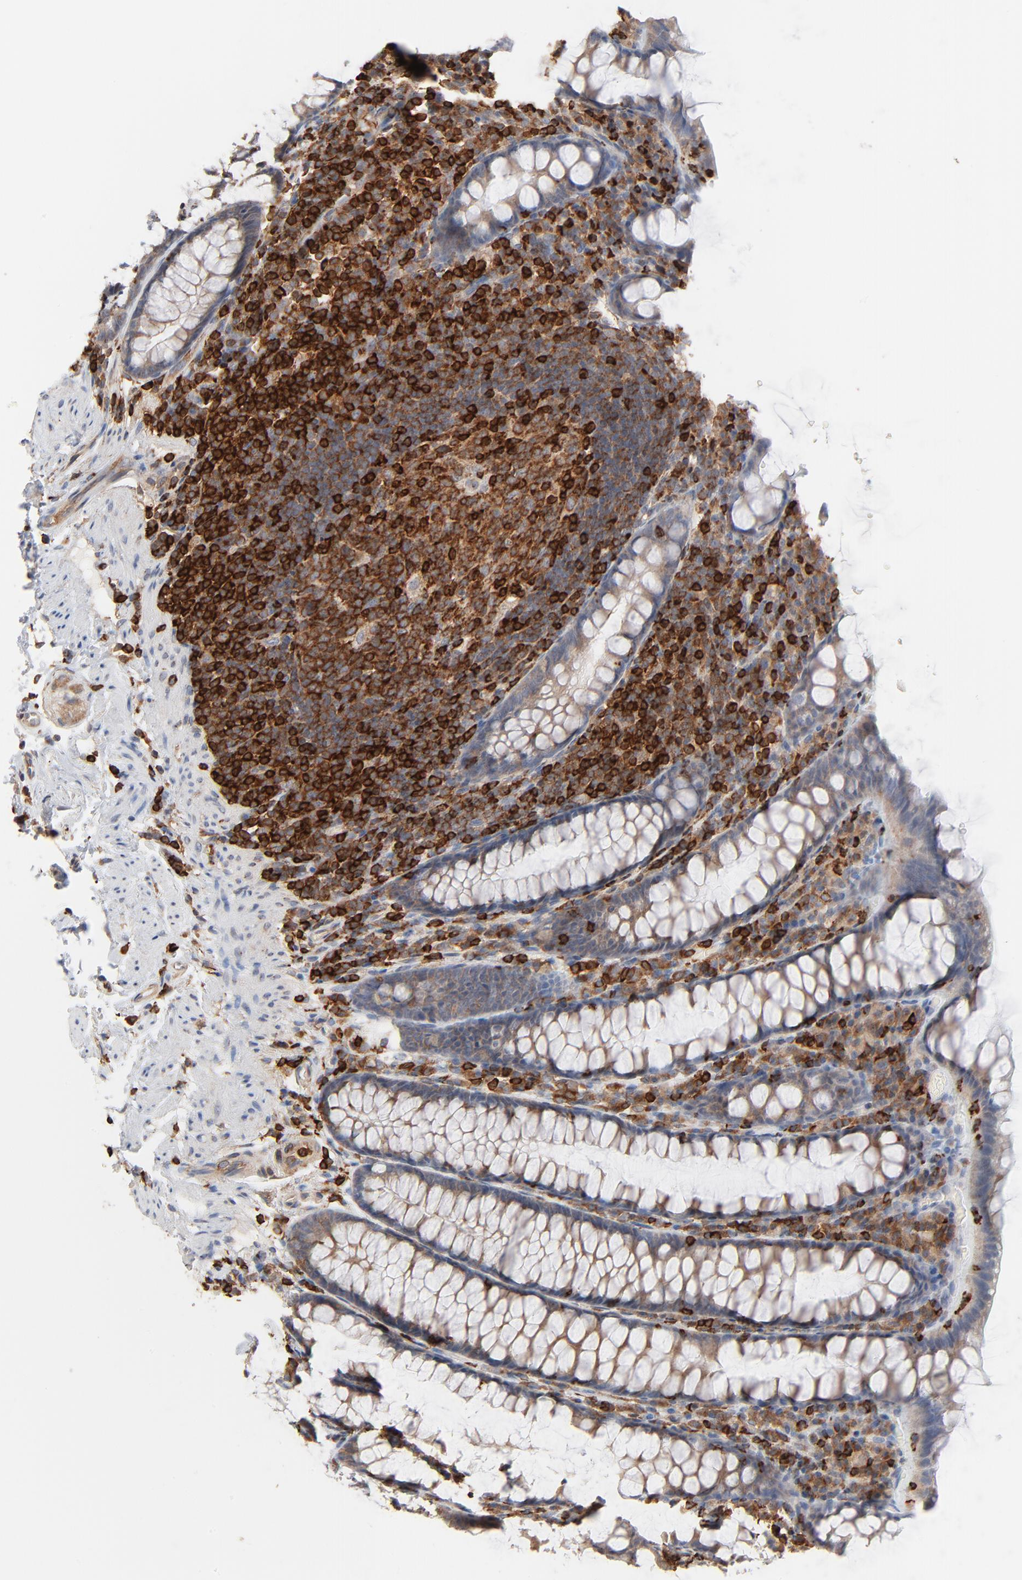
{"staining": {"intensity": "negative", "quantity": "none", "location": "none"}, "tissue": "rectum", "cell_type": "Glandular cells", "image_type": "normal", "snomed": [{"axis": "morphology", "description": "Normal tissue, NOS"}, {"axis": "topography", "description": "Rectum"}], "caption": "Immunohistochemistry (IHC) of unremarkable rectum demonstrates no positivity in glandular cells.", "gene": "SH3KBP1", "patient": {"sex": "male", "age": 92}}